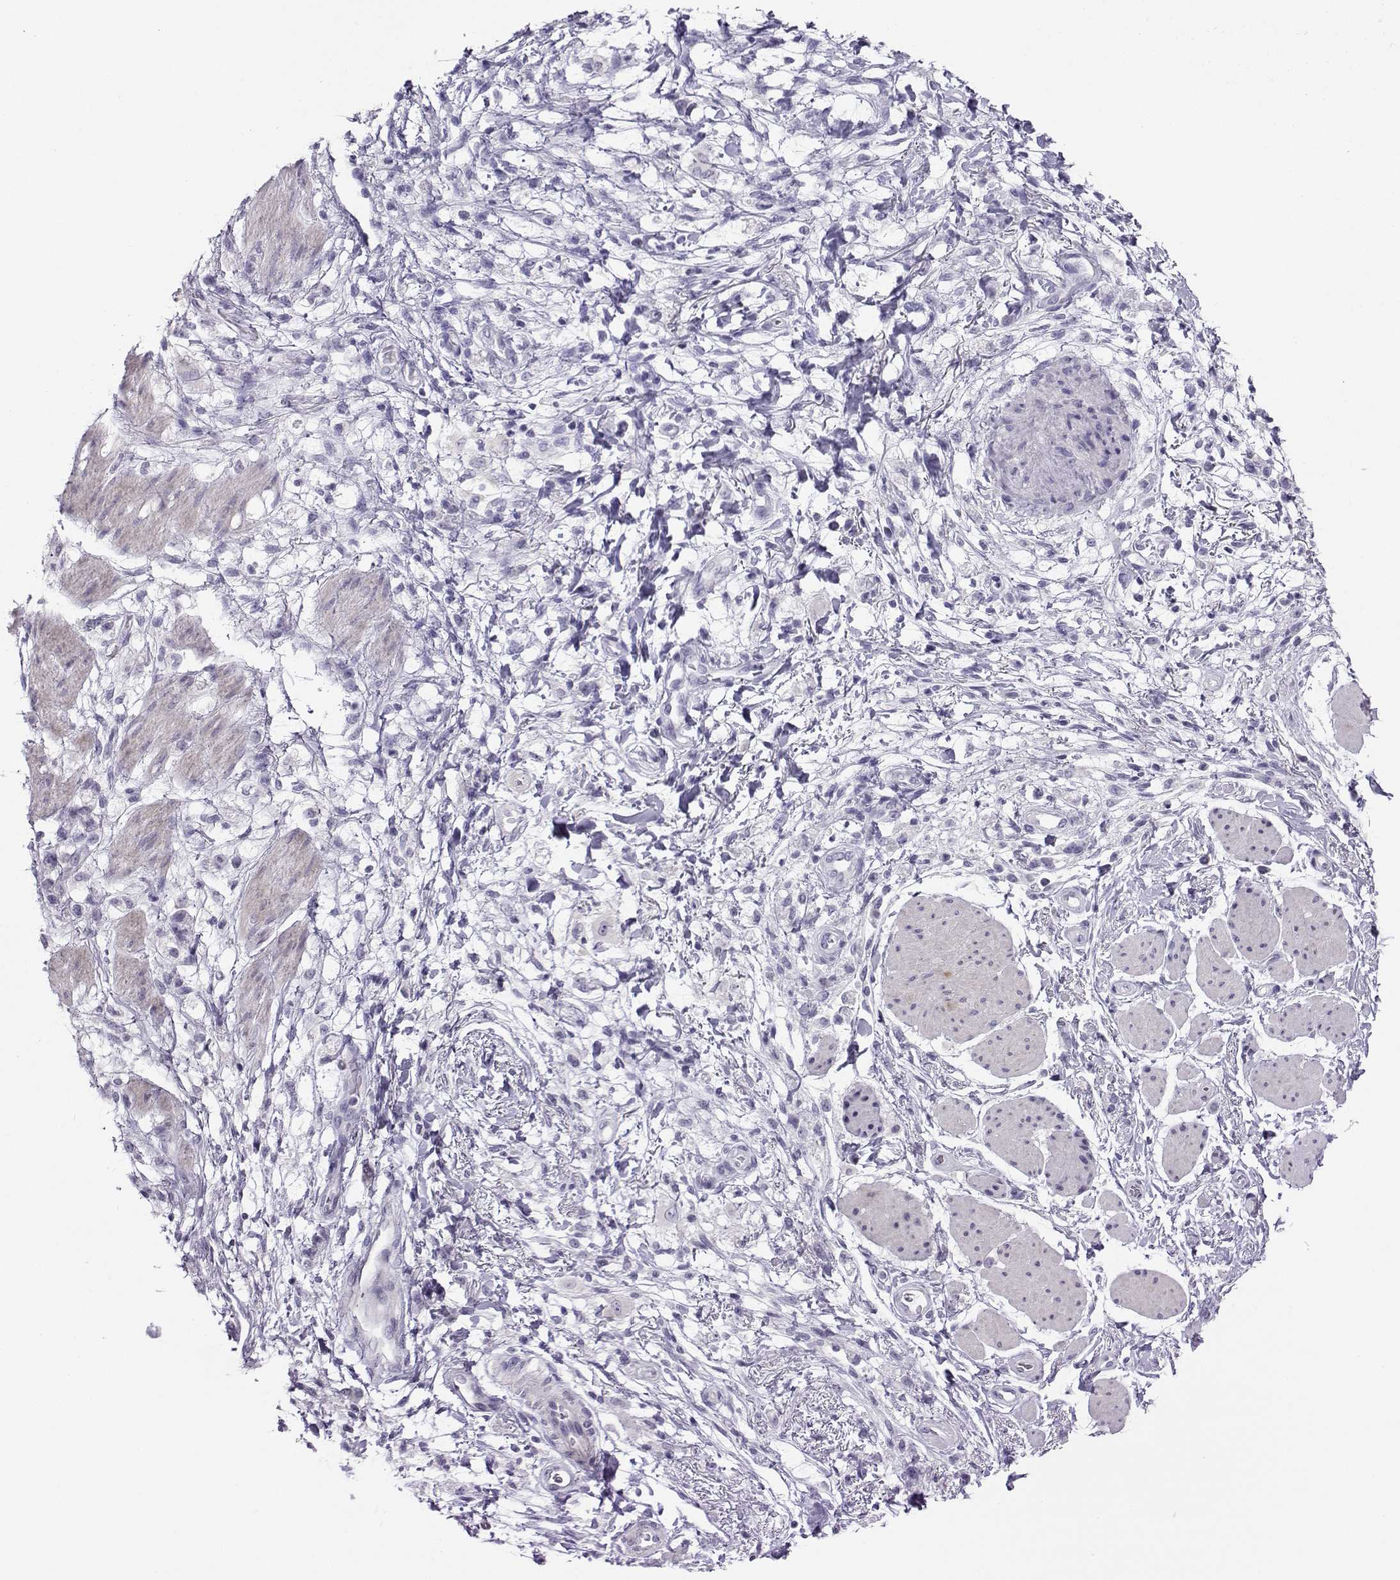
{"staining": {"intensity": "negative", "quantity": "none", "location": "none"}, "tissue": "stomach cancer", "cell_type": "Tumor cells", "image_type": "cancer", "snomed": [{"axis": "morphology", "description": "Adenocarcinoma, NOS"}, {"axis": "topography", "description": "Stomach"}], "caption": "Photomicrograph shows no significant protein expression in tumor cells of stomach cancer (adenocarcinoma).", "gene": "FBXO24", "patient": {"sex": "female", "age": 60}}